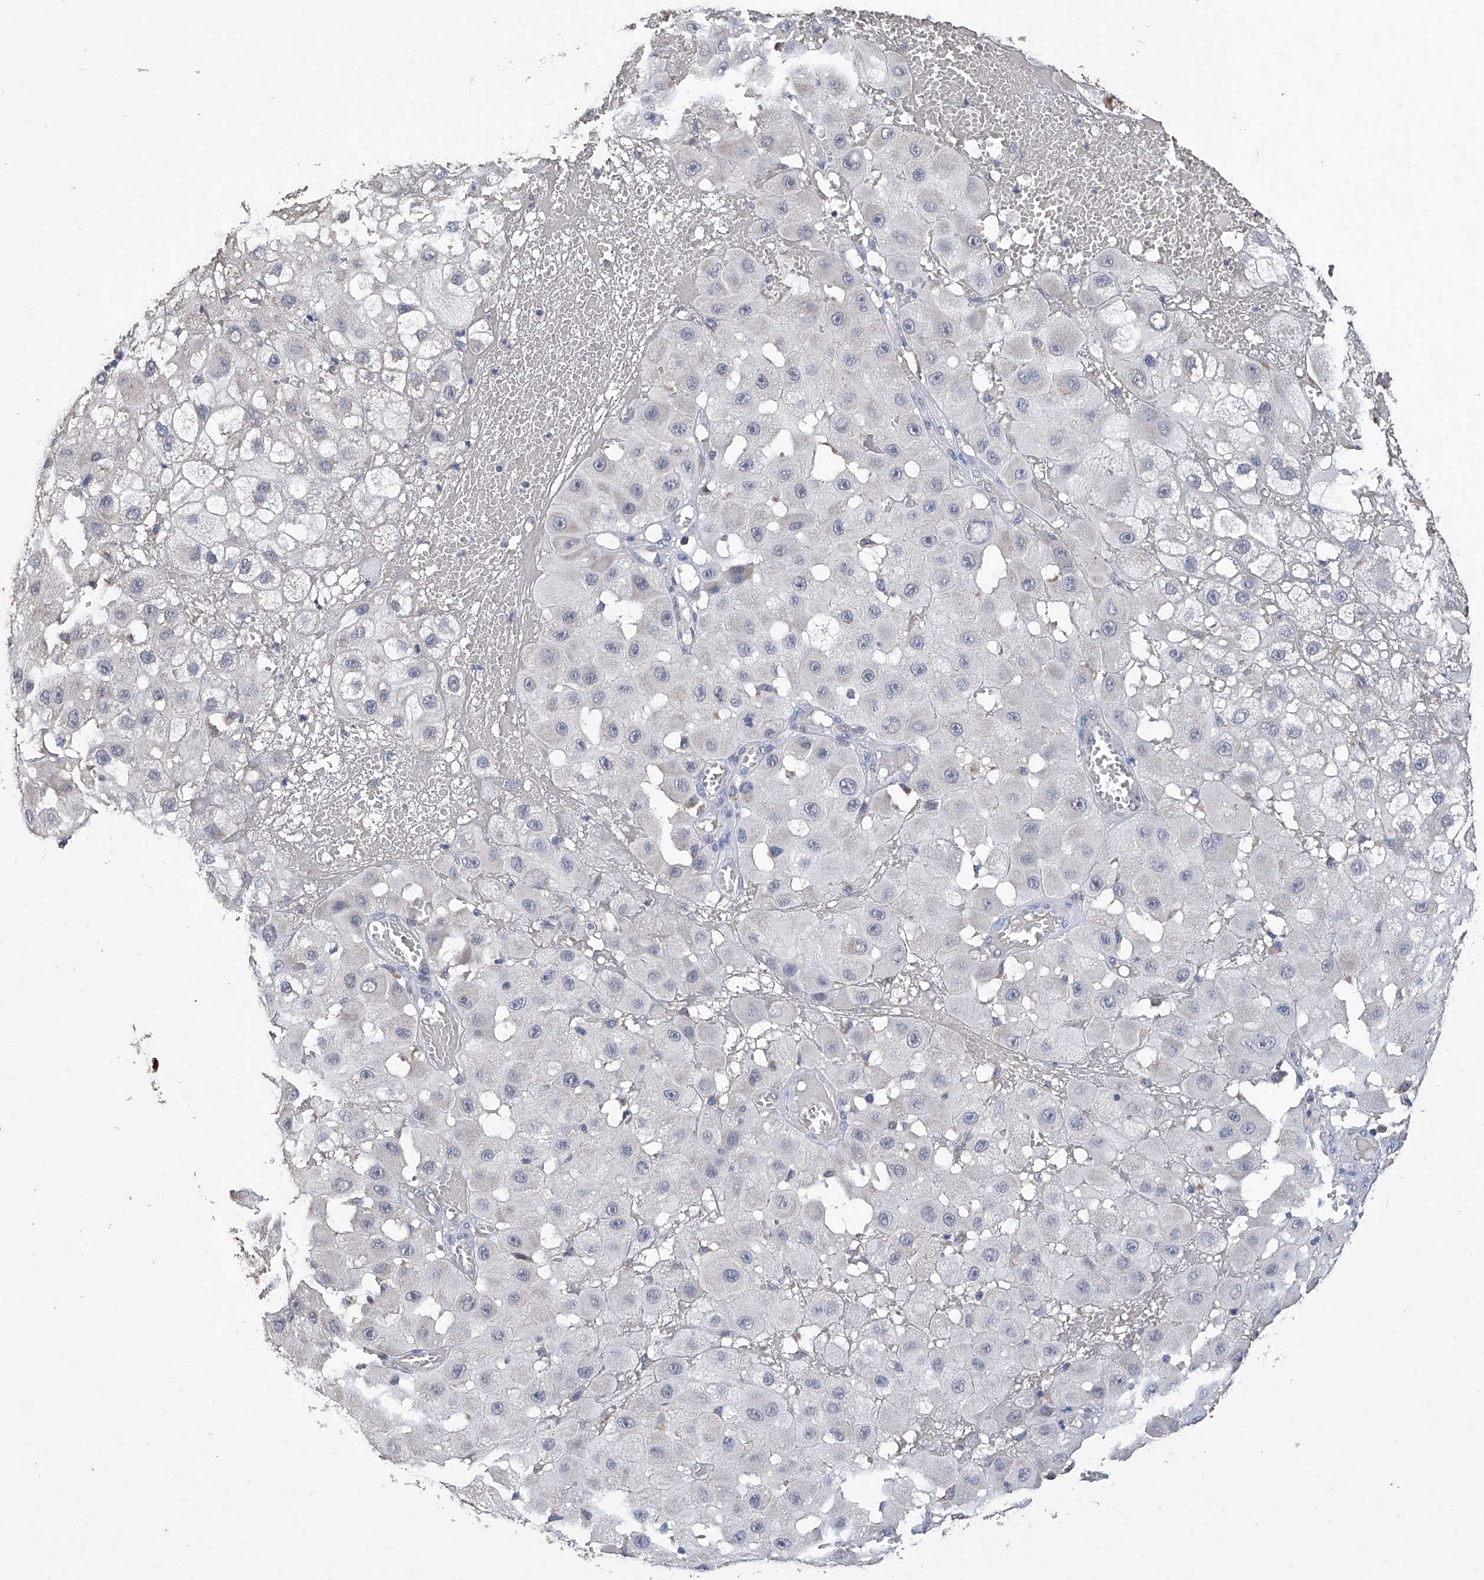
{"staining": {"intensity": "negative", "quantity": "none", "location": "none"}, "tissue": "melanoma", "cell_type": "Tumor cells", "image_type": "cancer", "snomed": [{"axis": "morphology", "description": "Malignant melanoma, NOS"}, {"axis": "topography", "description": "Skin"}], "caption": "Malignant melanoma was stained to show a protein in brown. There is no significant positivity in tumor cells. (Brightfield microscopy of DAB (3,3'-diaminobenzidine) IHC at high magnification).", "gene": "GPT", "patient": {"sex": "female", "age": 81}}